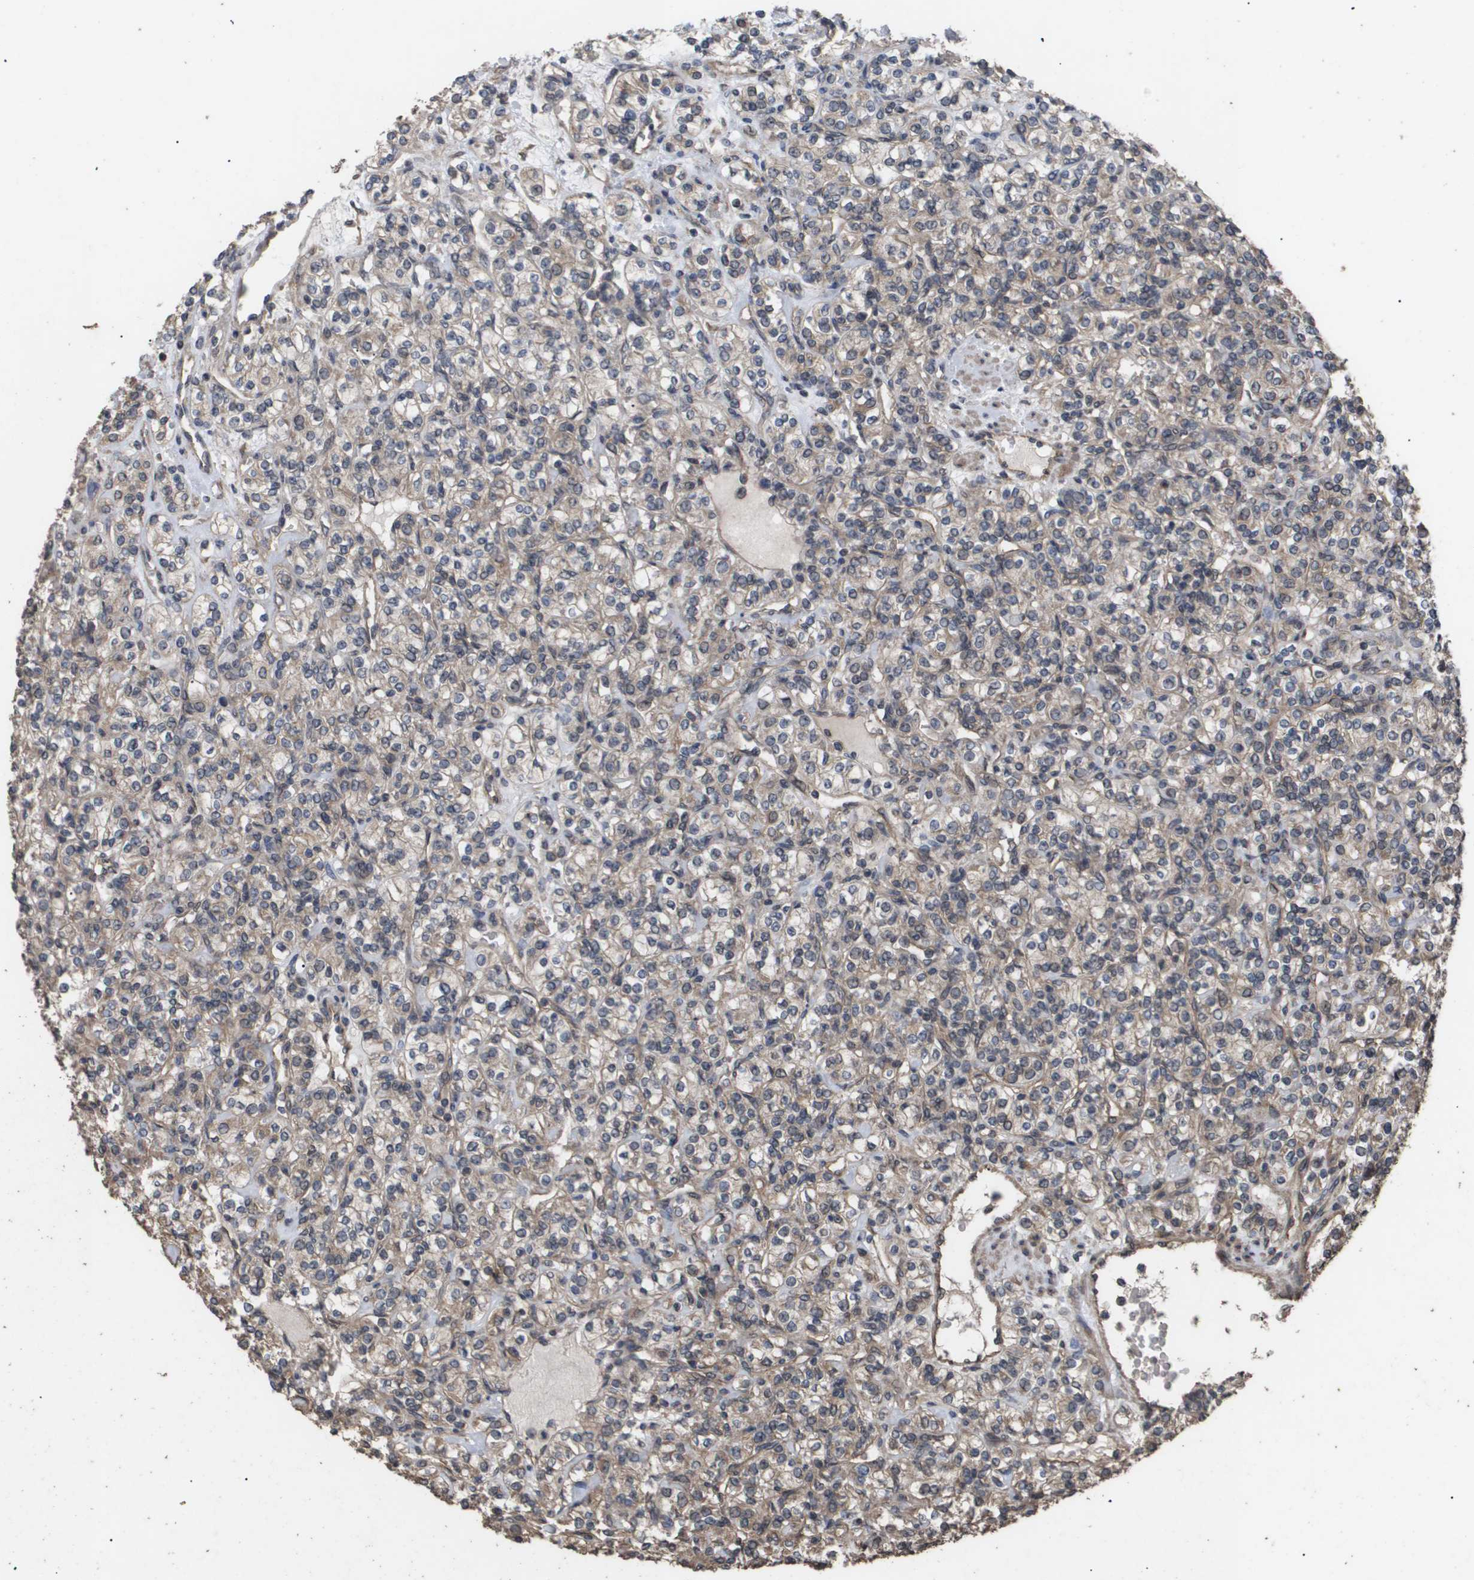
{"staining": {"intensity": "weak", "quantity": ">75%", "location": "cytoplasmic/membranous"}, "tissue": "renal cancer", "cell_type": "Tumor cells", "image_type": "cancer", "snomed": [{"axis": "morphology", "description": "Adenocarcinoma, NOS"}, {"axis": "topography", "description": "Kidney"}], "caption": "The immunohistochemical stain highlights weak cytoplasmic/membranous staining in tumor cells of renal cancer (adenocarcinoma) tissue. (DAB (3,3'-diaminobenzidine) IHC with brightfield microscopy, high magnification).", "gene": "CUL5", "patient": {"sex": "male", "age": 77}}